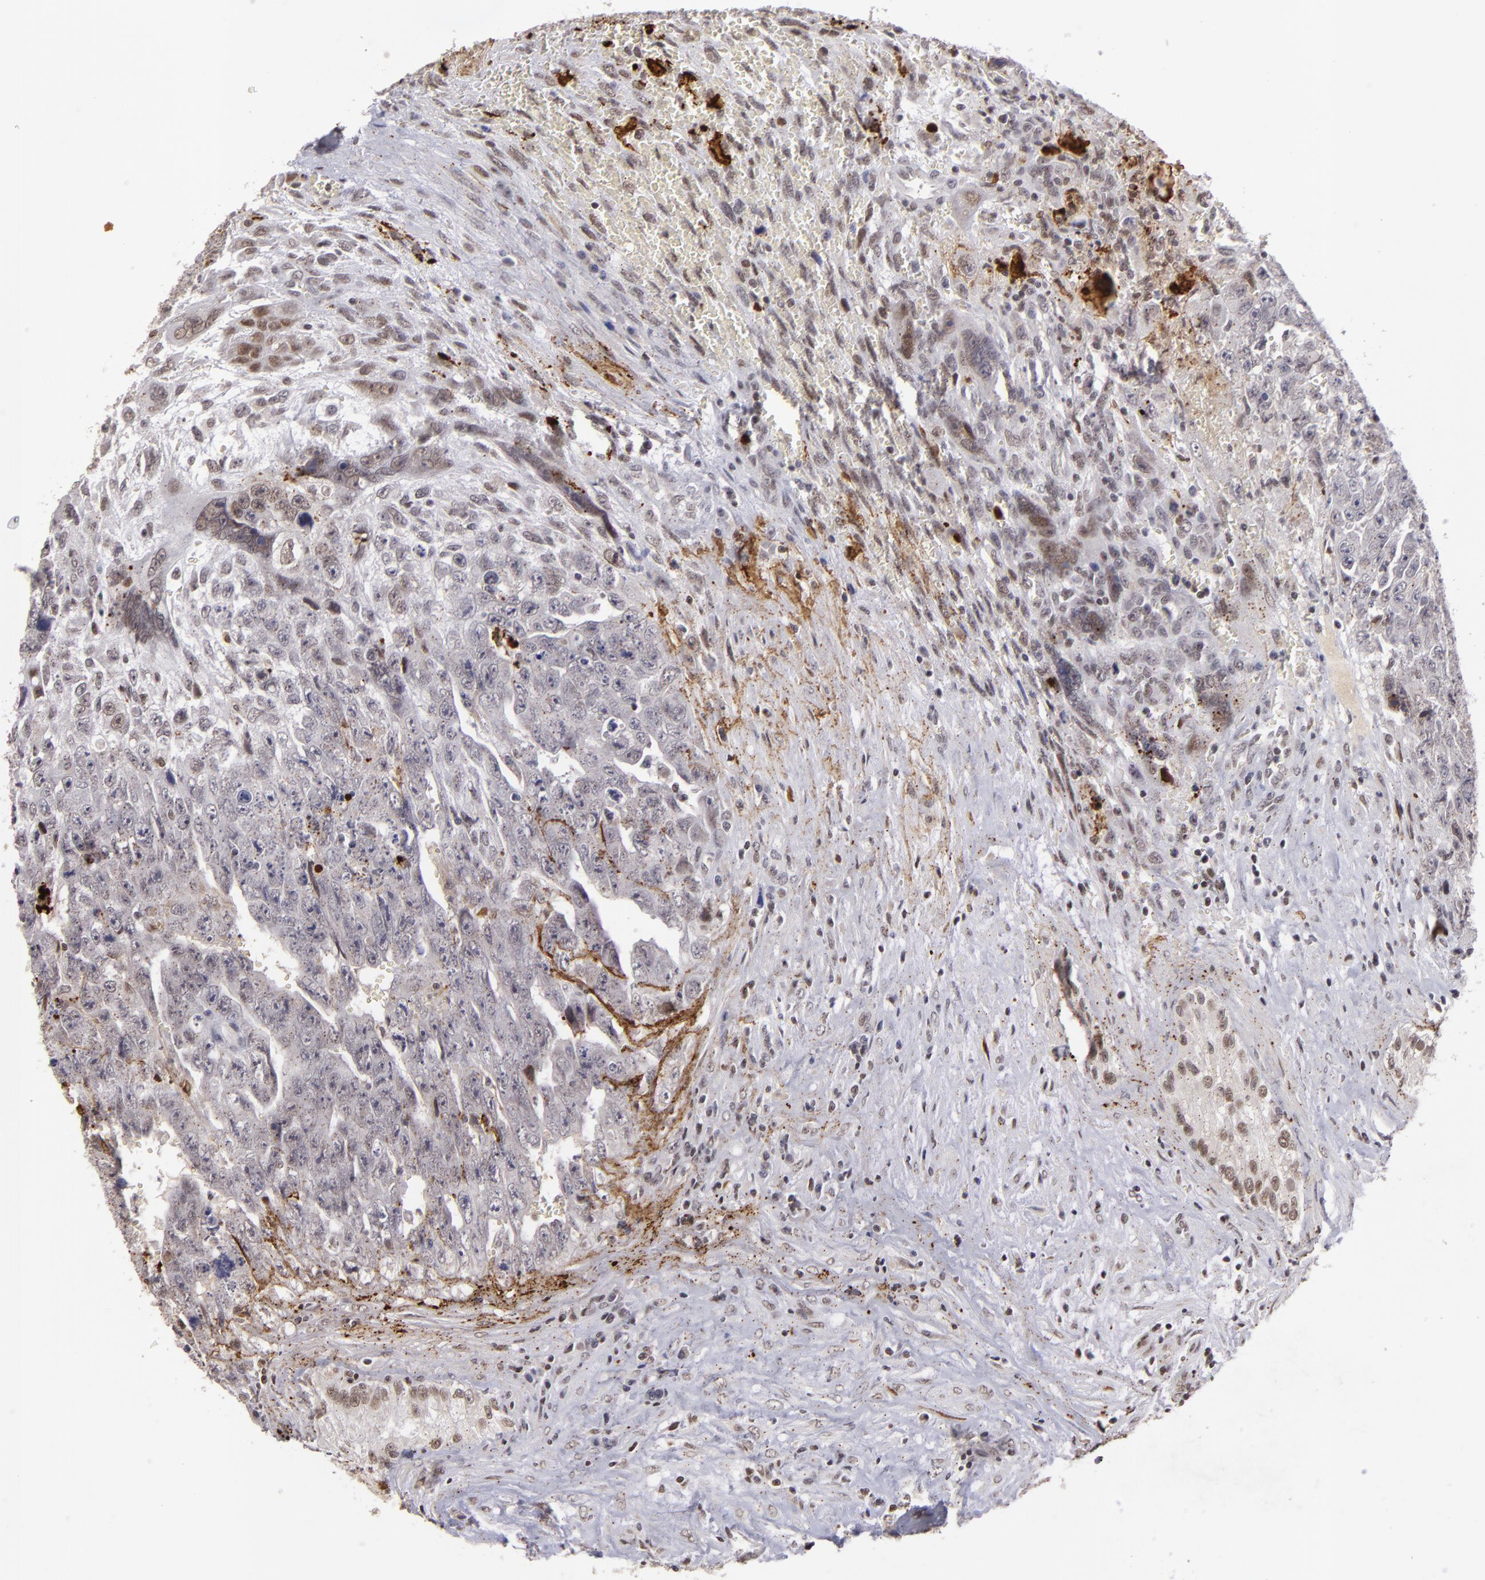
{"staining": {"intensity": "moderate", "quantity": "<25%", "location": "nuclear"}, "tissue": "testis cancer", "cell_type": "Tumor cells", "image_type": "cancer", "snomed": [{"axis": "morphology", "description": "Carcinoma, Embryonal, NOS"}, {"axis": "topography", "description": "Testis"}], "caption": "This micrograph exhibits IHC staining of embryonal carcinoma (testis), with low moderate nuclear staining in about <25% of tumor cells.", "gene": "RXRG", "patient": {"sex": "male", "age": 28}}